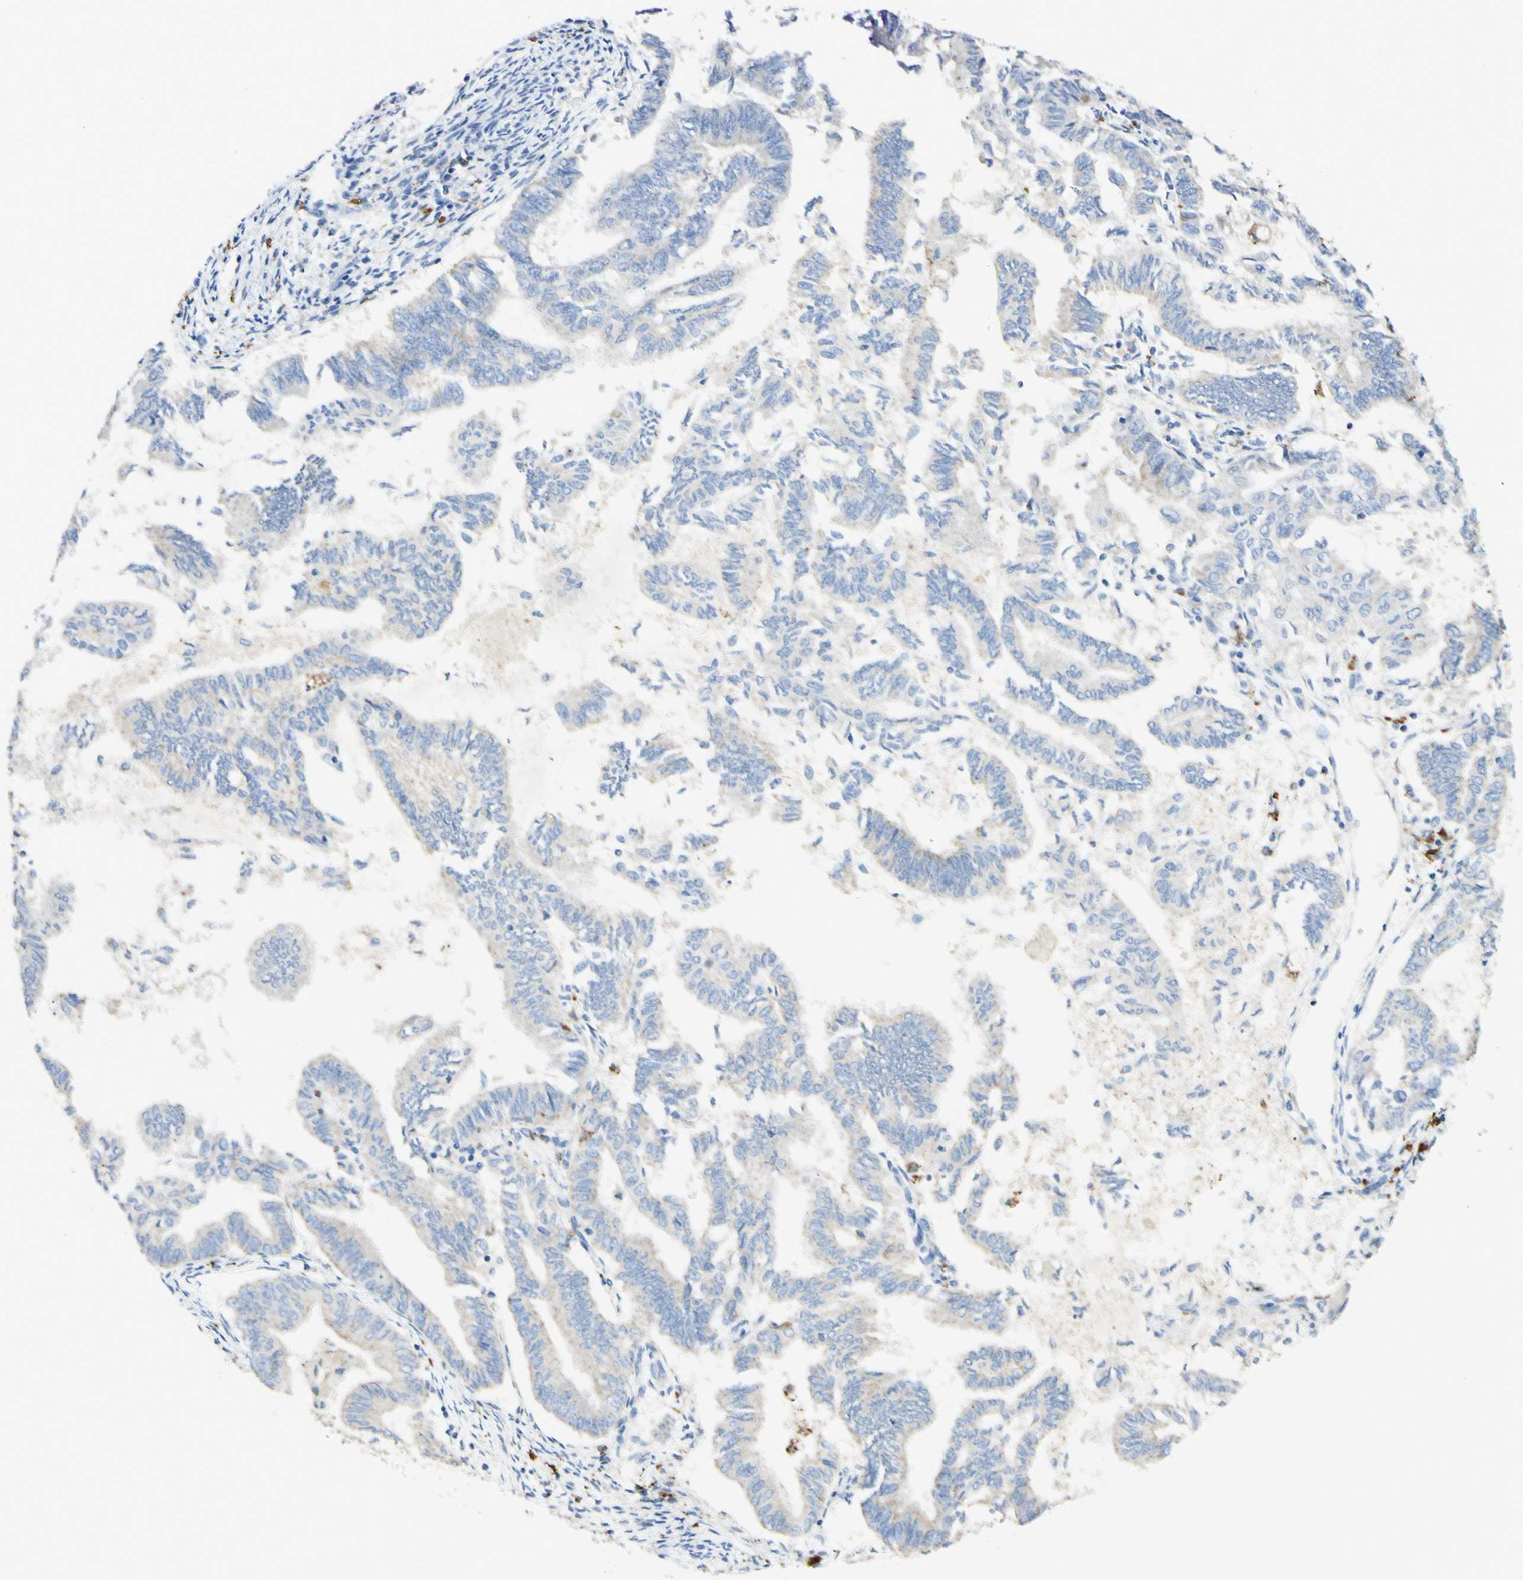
{"staining": {"intensity": "weak", "quantity": "25%-75%", "location": "cytoplasmic/membranous"}, "tissue": "endometrial cancer", "cell_type": "Tumor cells", "image_type": "cancer", "snomed": [{"axis": "morphology", "description": "Adenocarcinoma, NOS"}, {"axis": "topography", "description": "Endometrium"}], "caption": "Endometrial cancer stained with a protein marker demonstrates weak staining in tumor cells.", "gene": "ARMC10", "patient": {"sex": "female", "age": 86}}